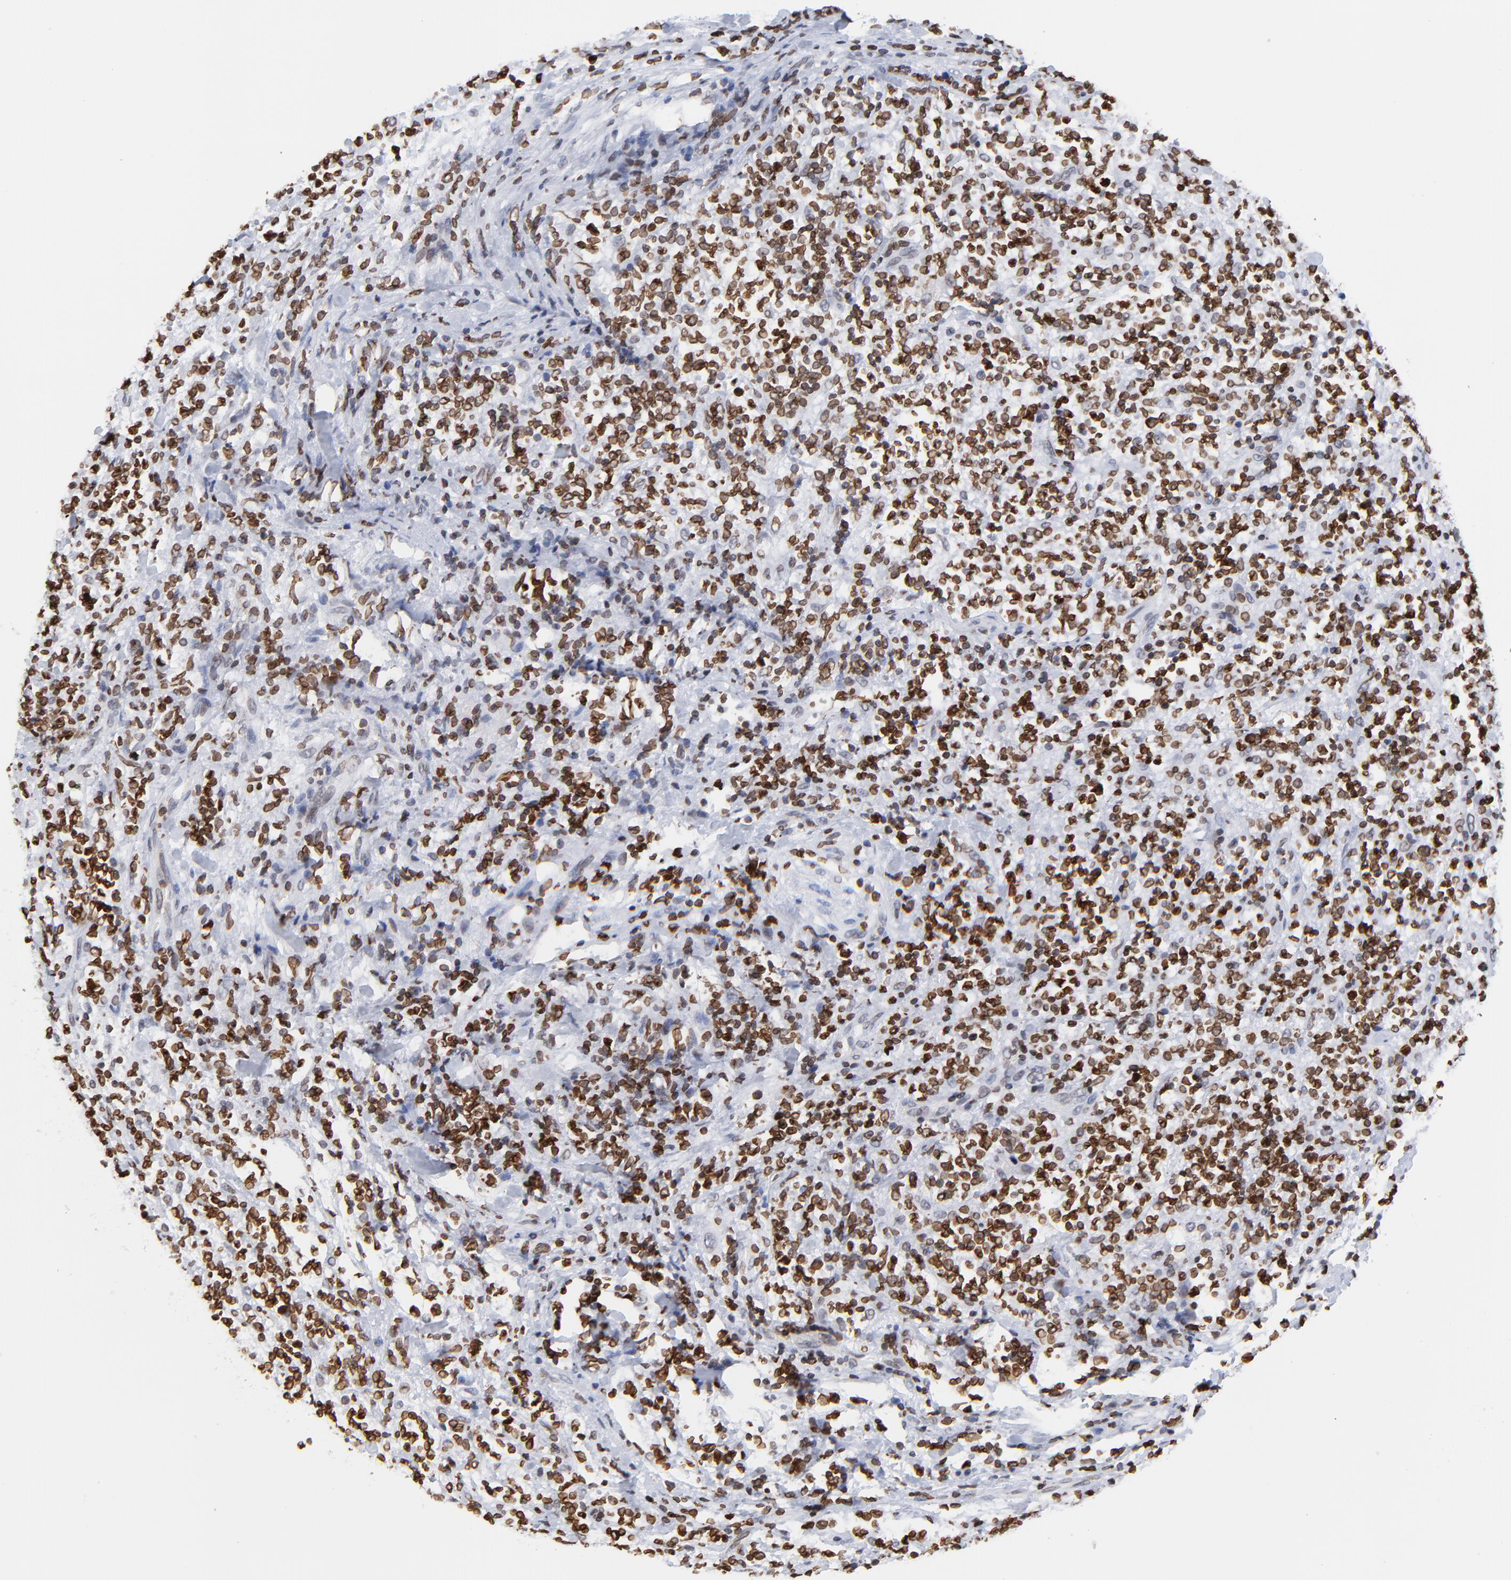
{"staining": {"intensity": "strong", "quantity": ">75%", "location": "cytoplasmic/membranous,nuclear"}, "tissue": "lymphoma", "cell_type": "Tumor cells", "image_type": "cancer", "snomed": [{"axis": "morphology", "description": "Malignant lymphoma, non-Hodgkin's type, High grade"}, {"axis": "topography", "description": "Soft tissue"}], "caption": "Malignant lymphoma, non-Hodgkin's type (high-grade) stained for a protein (brown) reveals strong cytoplasmic/membranous and nuclear positive positivity in about >75% of tumor cells.", "gene": "THAP7", "patient": {"sex": "male", "age": 18}}